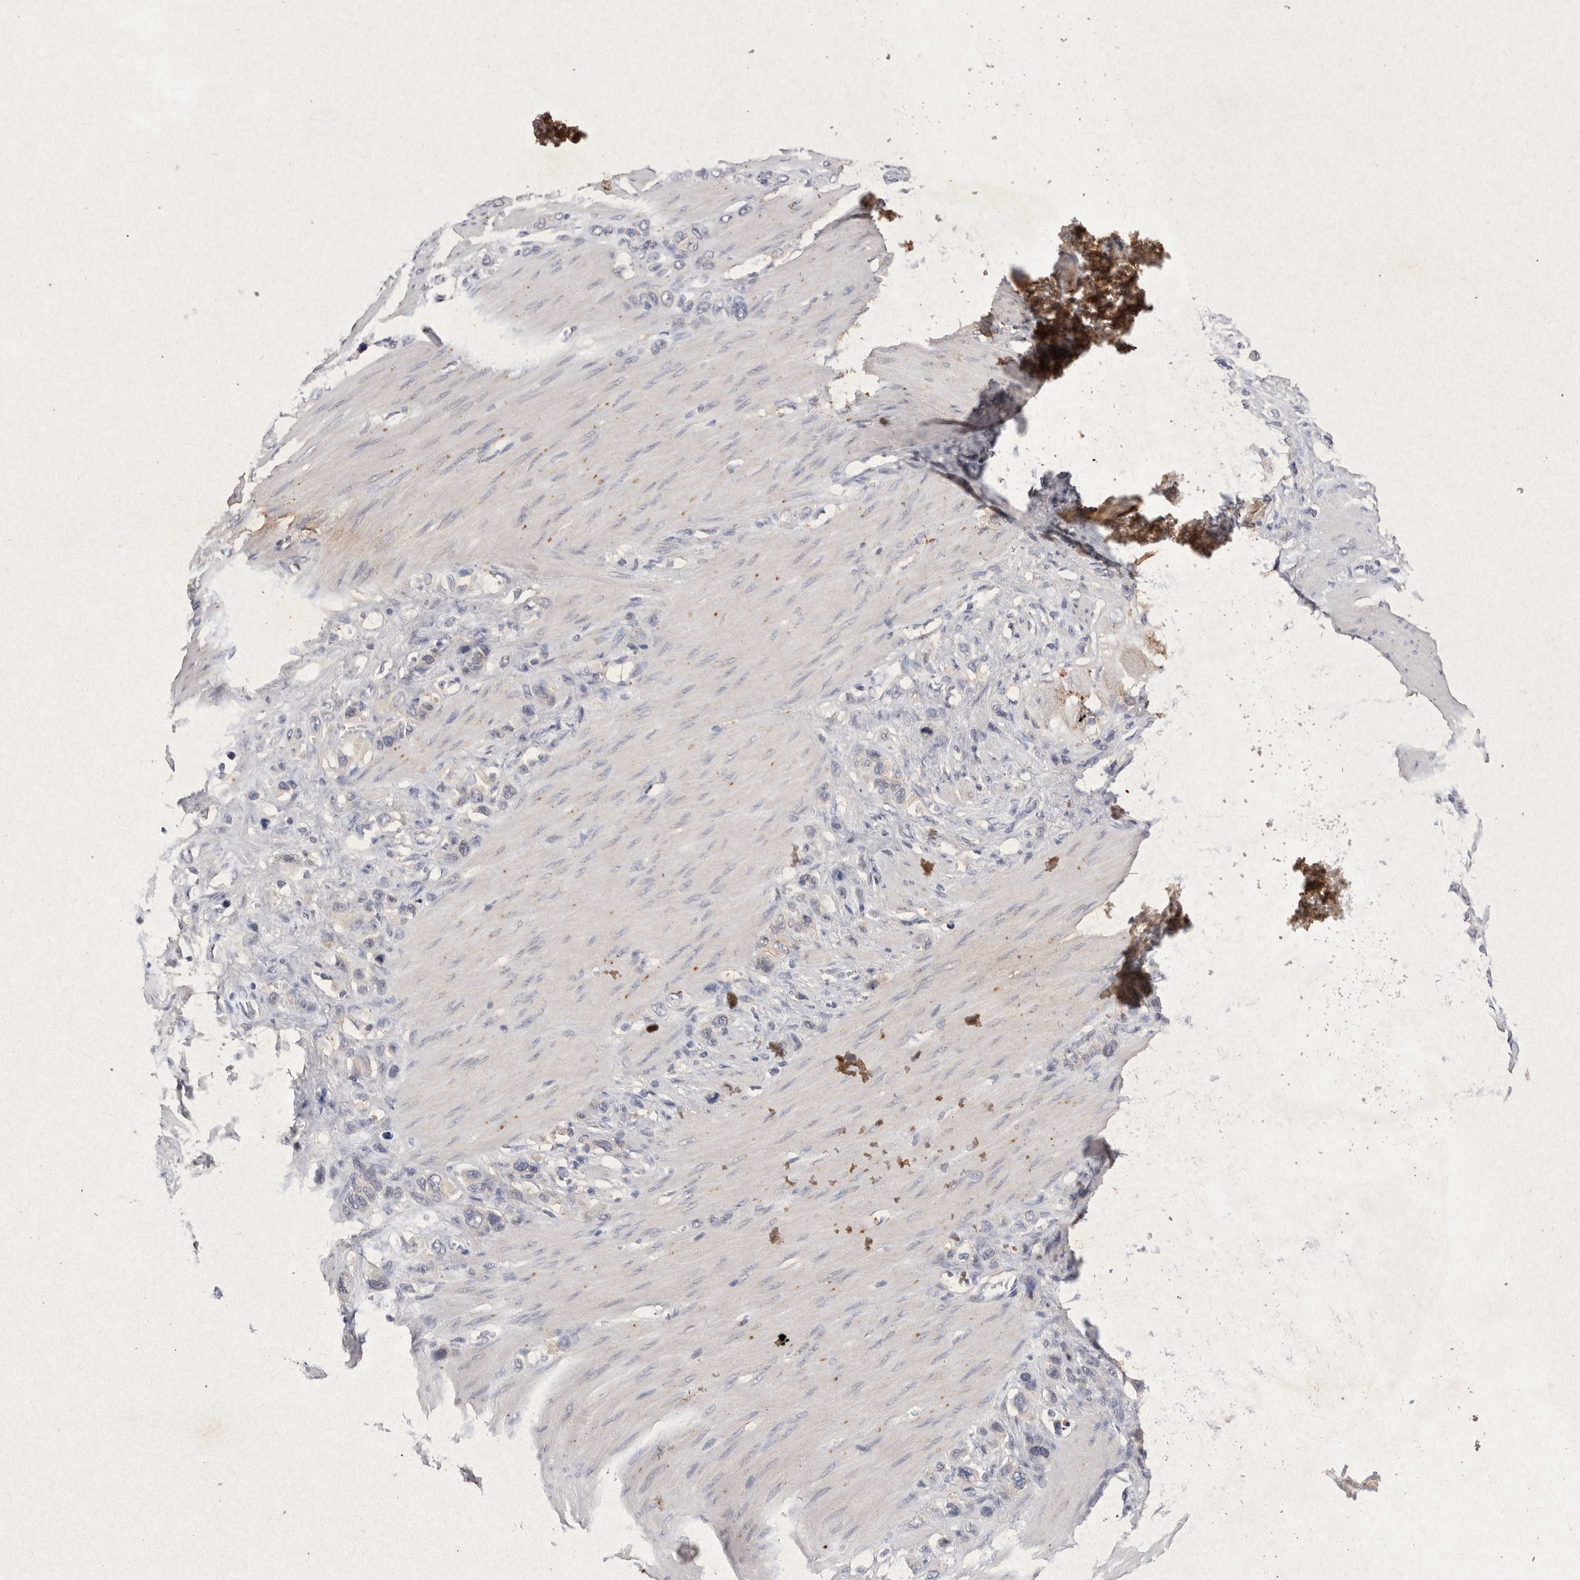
{"staining": {"intensity": "negative", "quantity": "none", "location": "none"}, "tissue": "stomach cancer", "cell_type": "Tumor cells", "image_type": "cancer", "snomed": [{"axis": "morphology", "description": "Adenocarcinoma, NOS"}, {"axis": "morphology", "description": "Adenocarcinoma, High grade"}, {"axis": "topography", "description": "Stomach, upper"}, {"axis": "topography", "description": "Stomach, lower"}], "caption": "Tumor cells show no significant protein expression in stomach cancer (adenocarcinoma).", "gene": "RASSF3", "patient": {"sex": "female", "age": 65}}